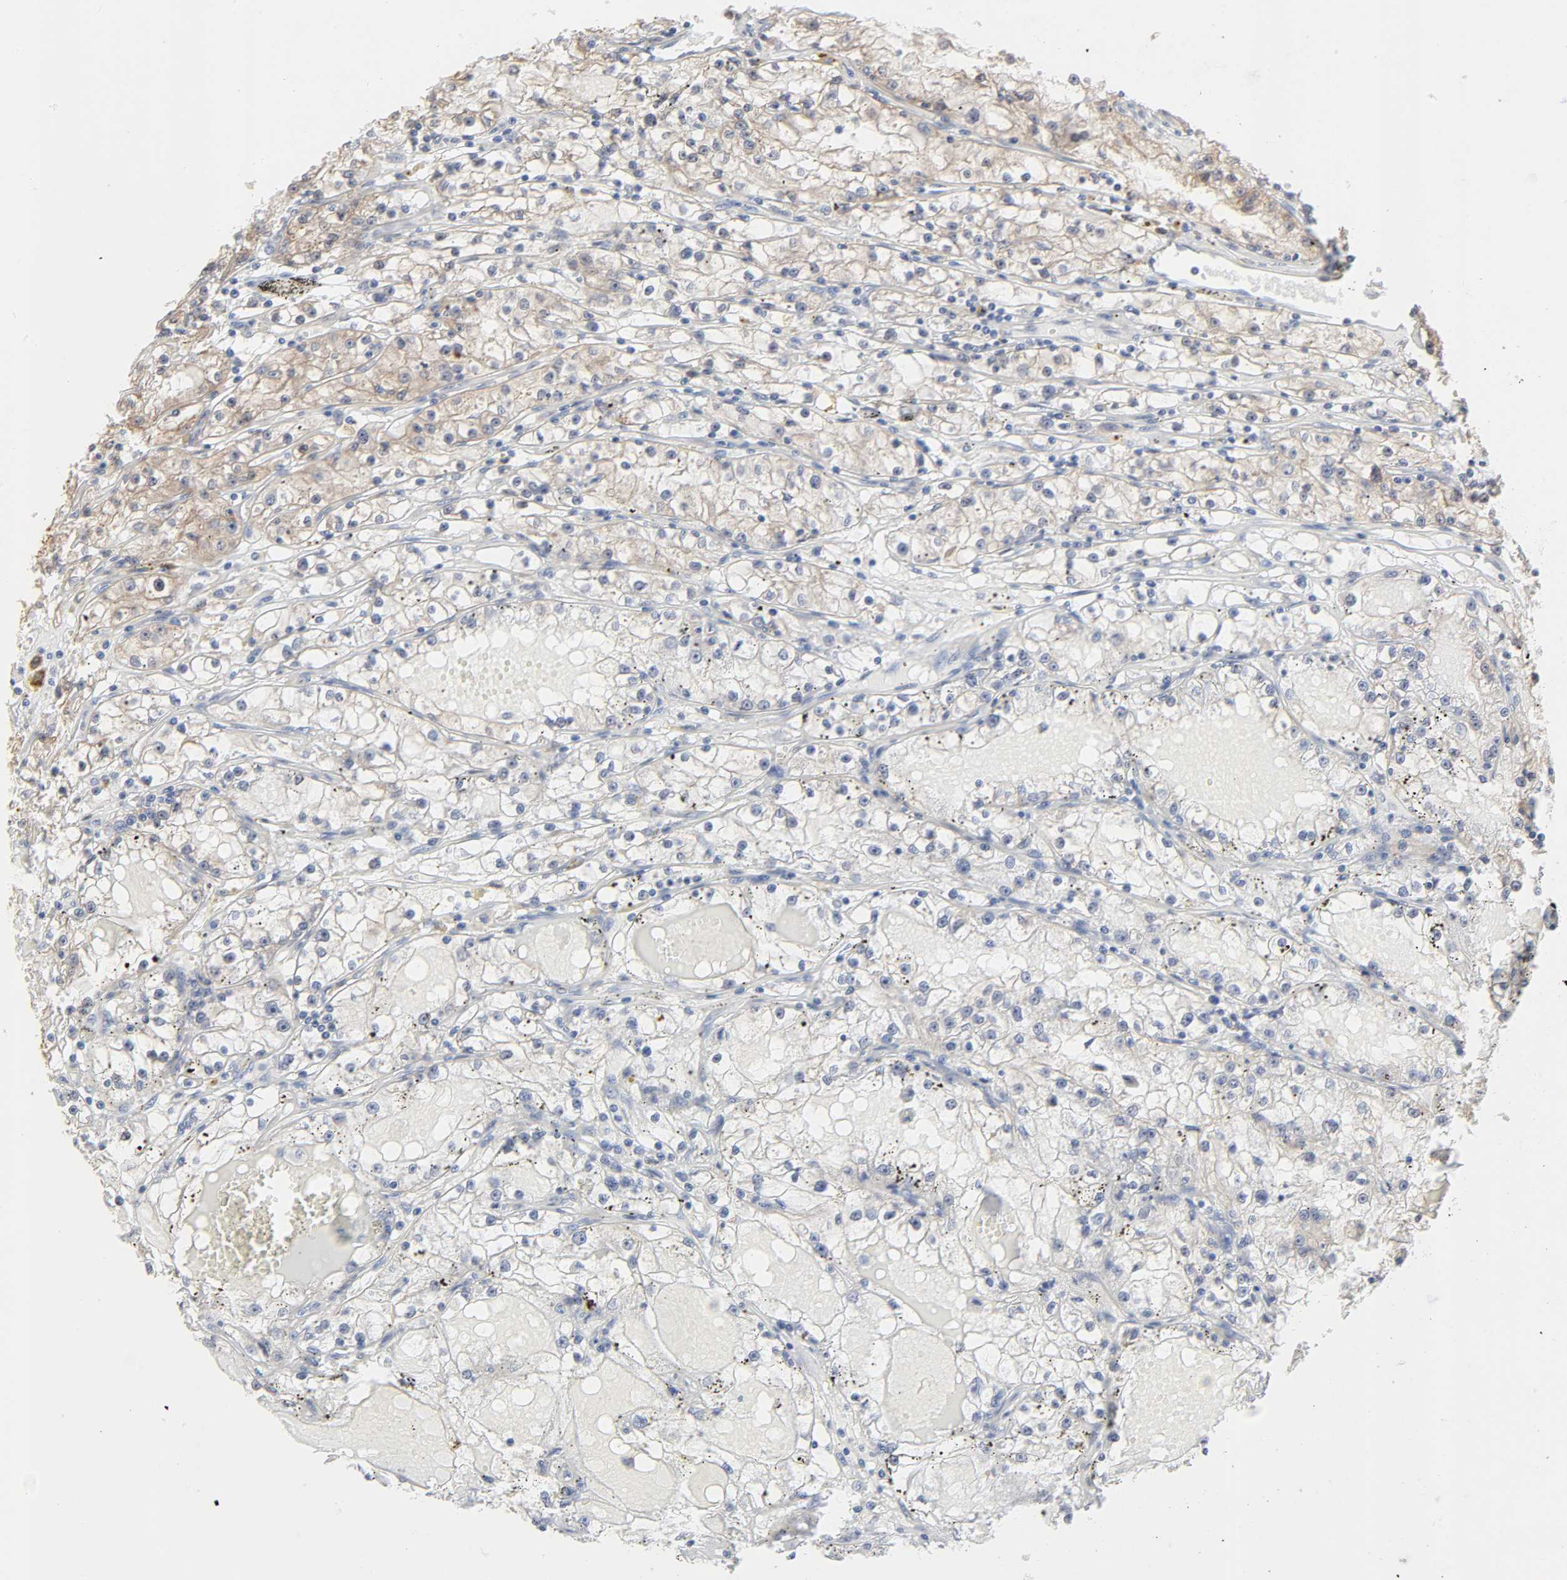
{"staining": {"intensity": "weak", "quantity": "25%-75%", "location": "cytoplasmic/membranous"}, "tissue": "renal cancer", "cell_type": "Tumor cells", "image_type": "cancer", "snomed": [{"axis": "morphology", "description": "Adenocarcinoma, NOS"}, {"axis": "topography", "description": "Kidney"}], "caption": "Renal cancer (adenocarcinoma) stained for a protein (brown) displays weak cytoplasmic/membranous positive staining in about 25%-75% of tumor cells.", "gene": "NDRG2", "patient": {"sex": "male", "age": 56}}